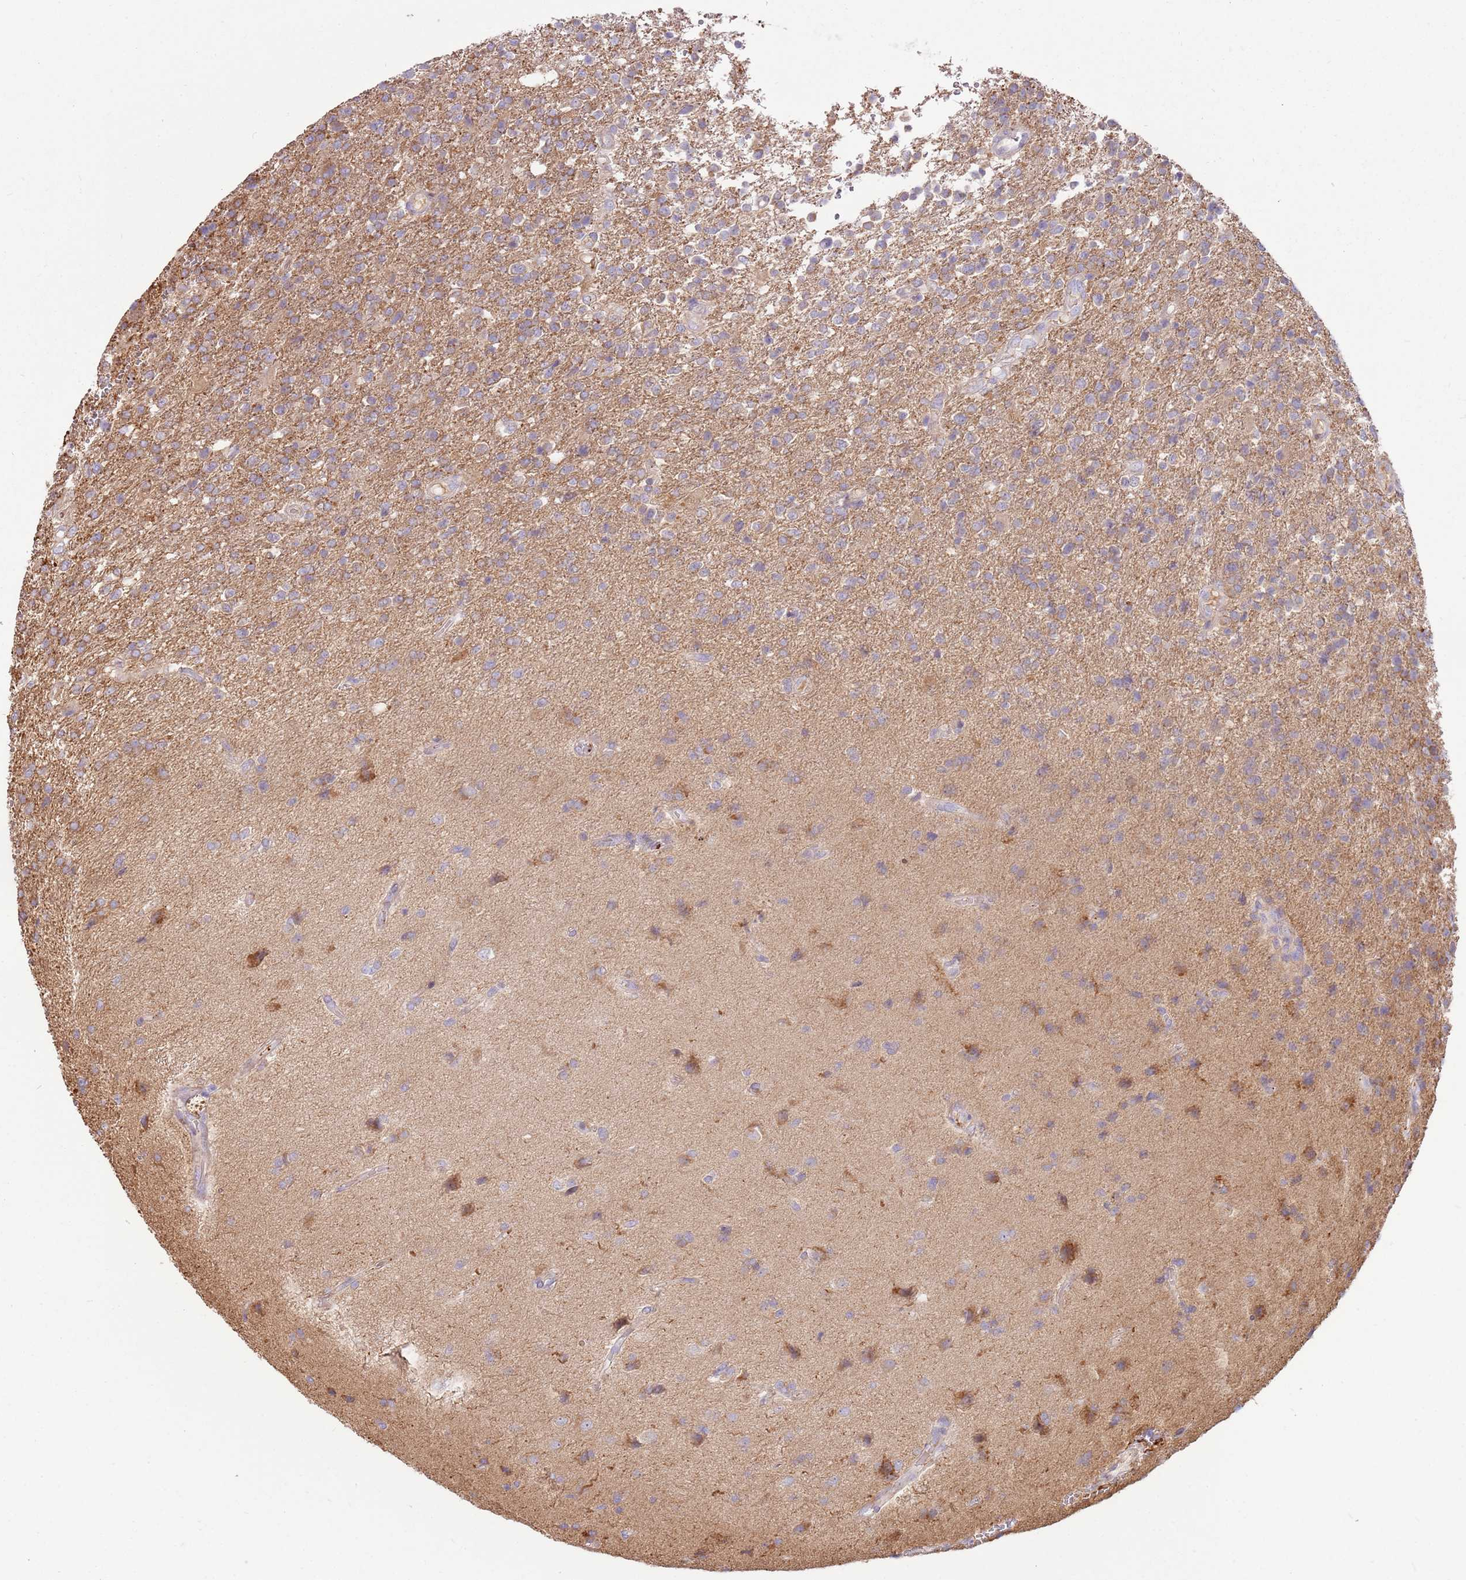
{"staining": {"intensity": "moderate", "quantity": ">75%", "location": "cytoplasmic/membranous"}, "tissue": "glioma", "cell_type": "Tumor cells", "image_type": "cancer", "snomed": [{"axis": "morphology", "description": "Glioma, malignant, High grade"}, {"axis": "topography", "description": "Brain"}], "caption": "Protein staining of malignant glioma (high-grade) tissue reveals moderate cytoplasmic/membranous expression in approximately >75% of tumor cells.", "gene": "EMC1", "patient": {"sex": "male", "age": 56}}